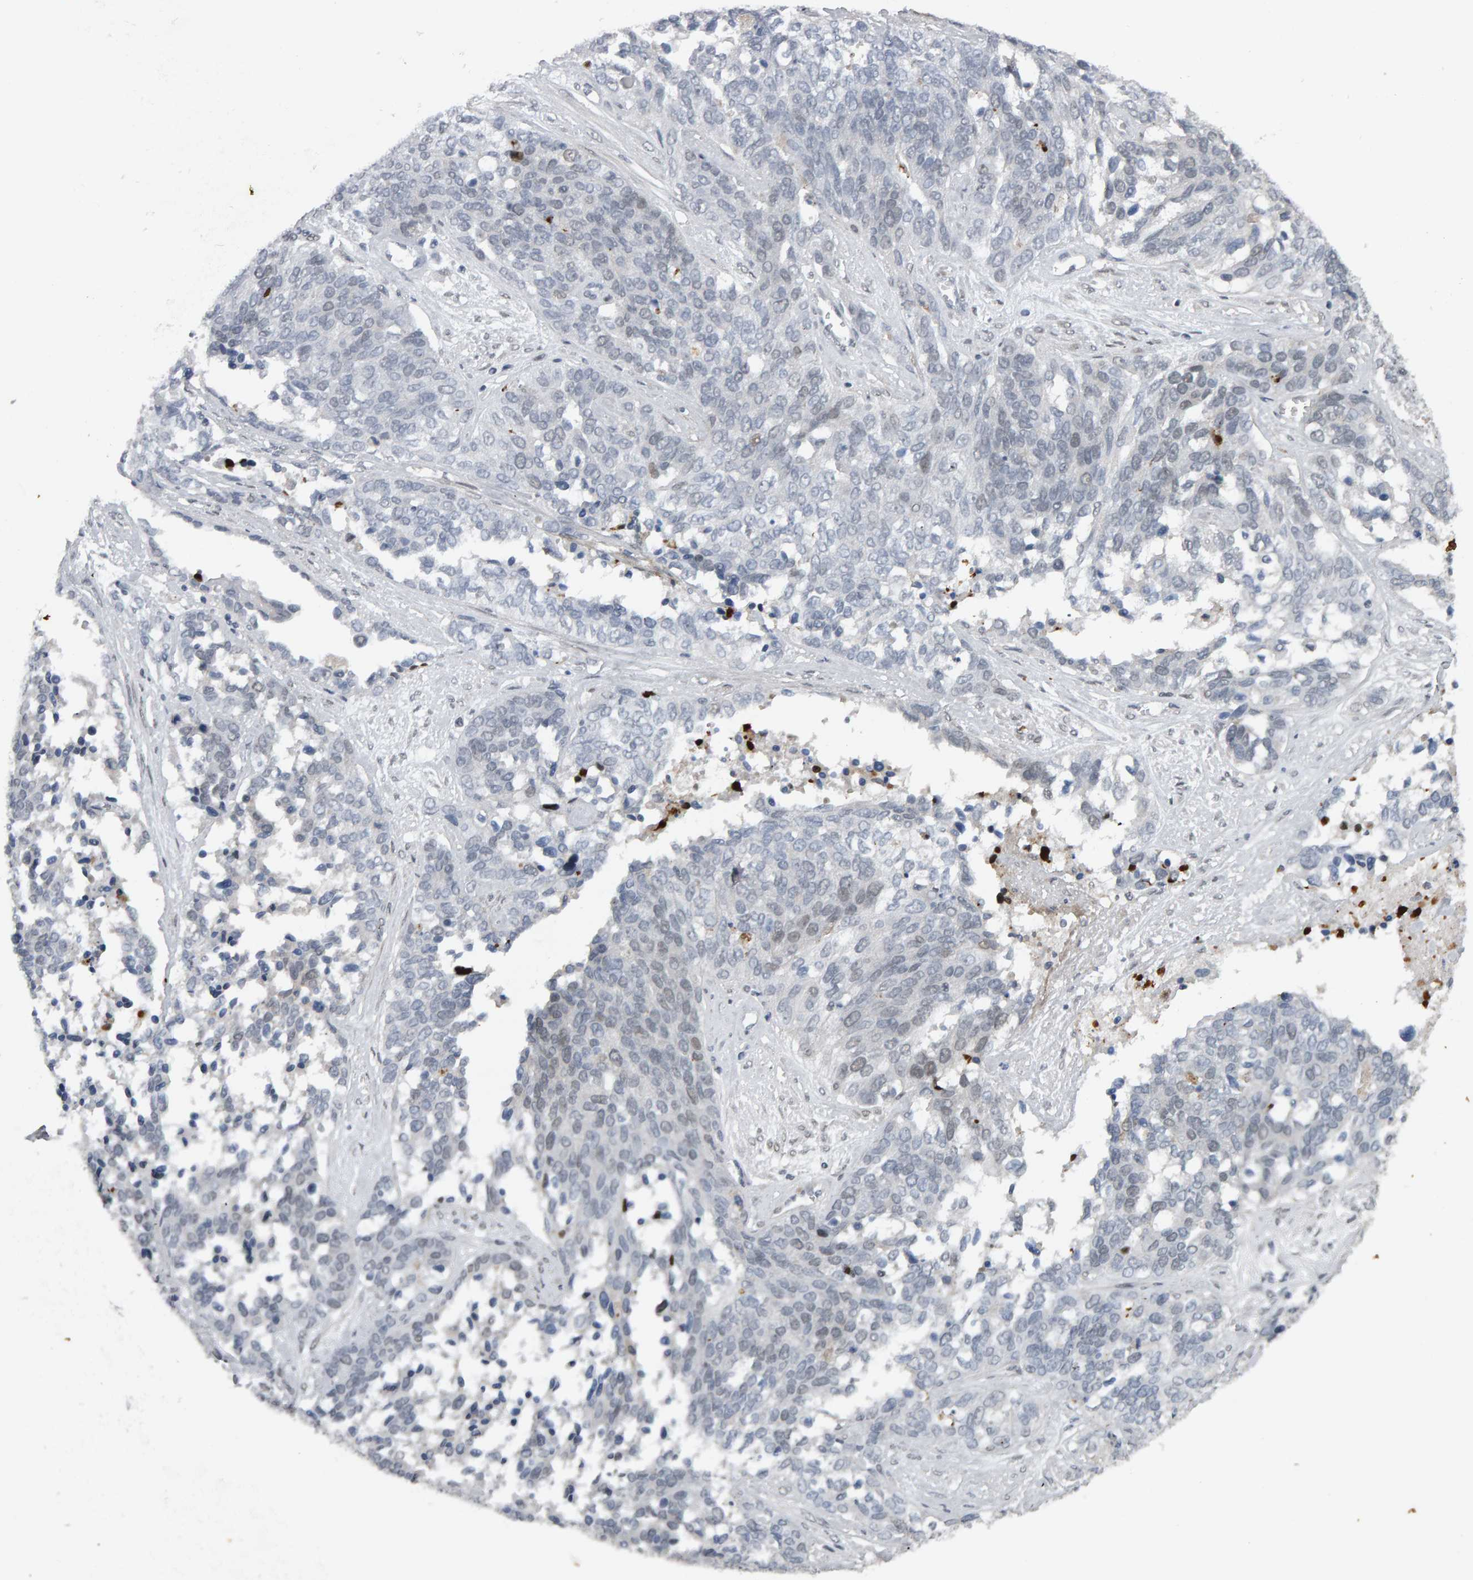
{"staining": {"intensity": "negative", "quantity": "none", "location": "none"}, "tissue": "ovarian cancer", "cell_type": "Tumor cells", "image_type": "cancer", "snomed": [{"axis": "morphology", "description": "Cystadenocarcinoma, serous, NOS"}, {"axis": "topography", "description": "Ovary"}], "caption": "This micrograph is of ovarian cancer (serous cystadenocarcinoma) stained with immunohistochemistry (IHC) to label a protein in brown with the nuclei are counter-stained blue. There is no expression in tumor cells.", "gene": "IPO8", "patient": {"sex": "female", "age": 44}}